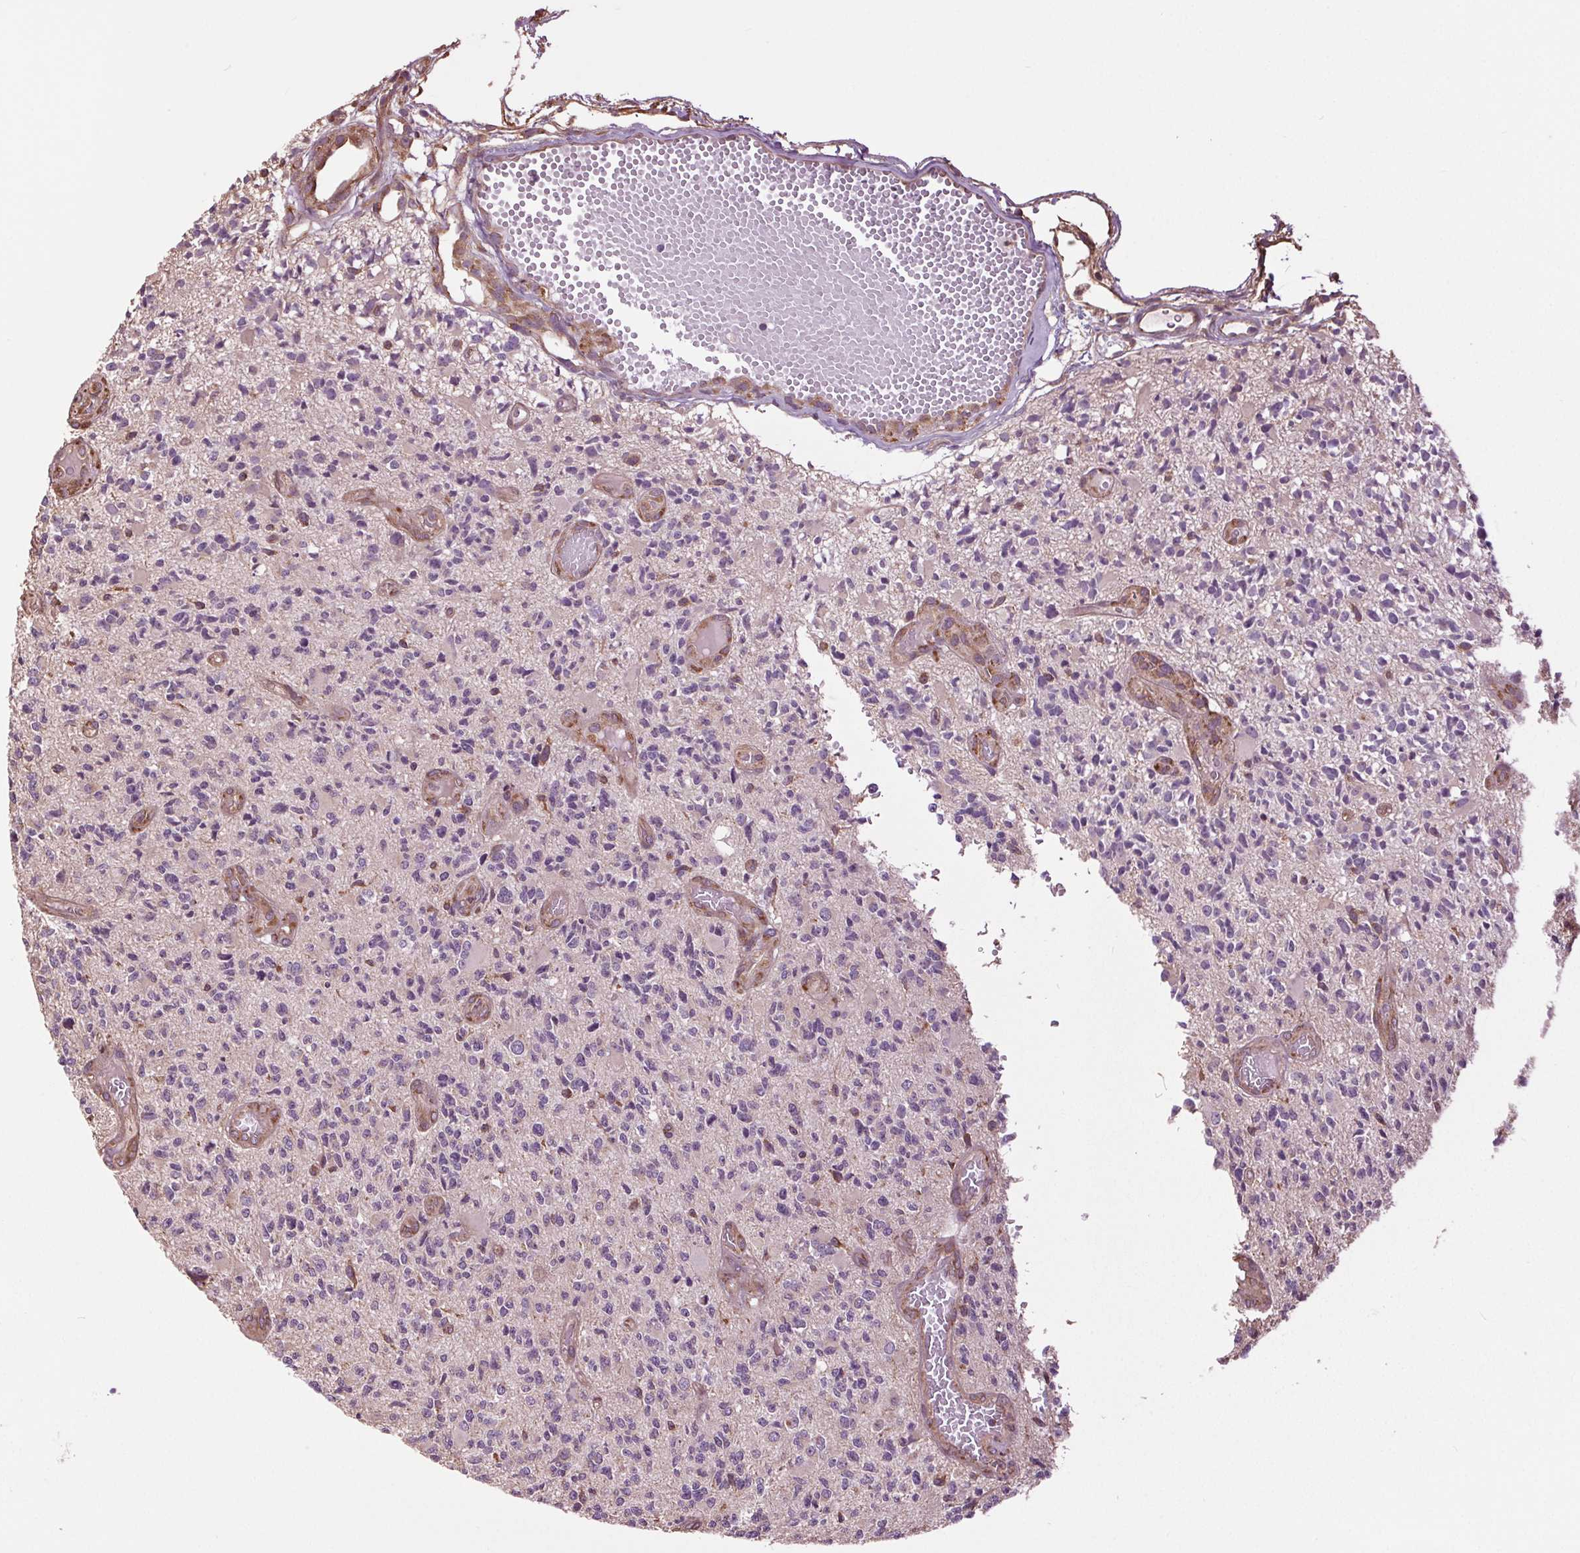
{"staining": {"intensity": "negative", "quantity": "none", "location": "none"}, "tissue": "glioma", "cell_type": "Tumor cells", "image_type": "cancer", "snomed": [{"axis": "morphology", "description": "Glioma, malignant, High grade"}, {"axis": "topography", "description": "Brain"}], "caption": "Tumor cells show no significant staining in malignant glioma (high-grade). (Brightfield microscopy of DAB (3,3'-diaminobenzidine) IHC at high magnification).", "gene": "RNPEP", "patient": {"sex": "female", "age": 63}}